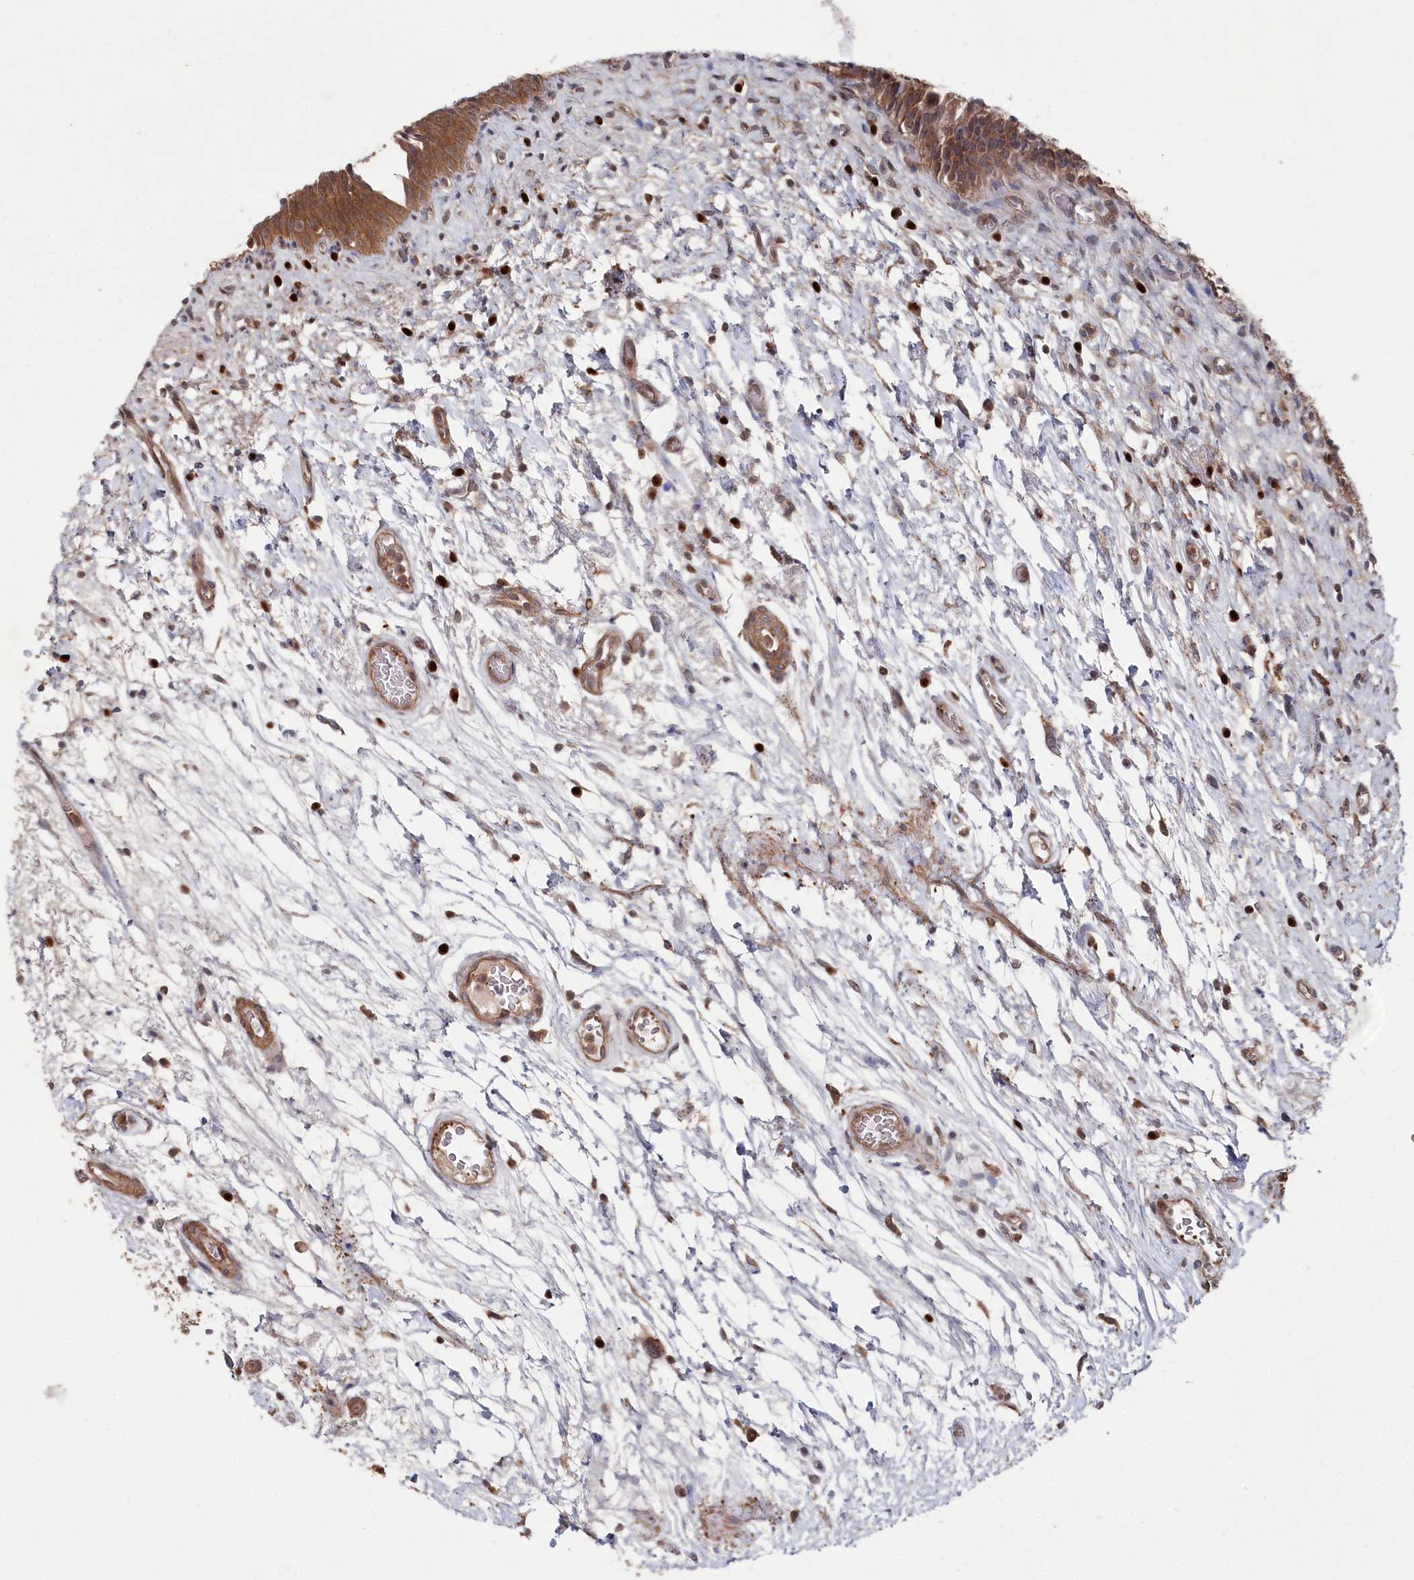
{"staining": {"intensity": "moderate", "quantity": ">75%", "location": "cytoplasmic/membranous"}, "tissue": "urinary bladder", "cell_type": "Urothelial cells", "image_type": "normal", "snomed": [{"axis": "morphology", "description": "Normal tissue, NOS"}, {"axis": "topography", "description": "Urinary bladder"}], "caption": "DAB immunohistochemical staining of unremarkable human urinary bladder reveals moderate cytoplasmic/membranous protein positivity in approximately >75% of urothelial cells.", "gene": "BORCS7", "patient": {"sex": "male", "age": 83}}